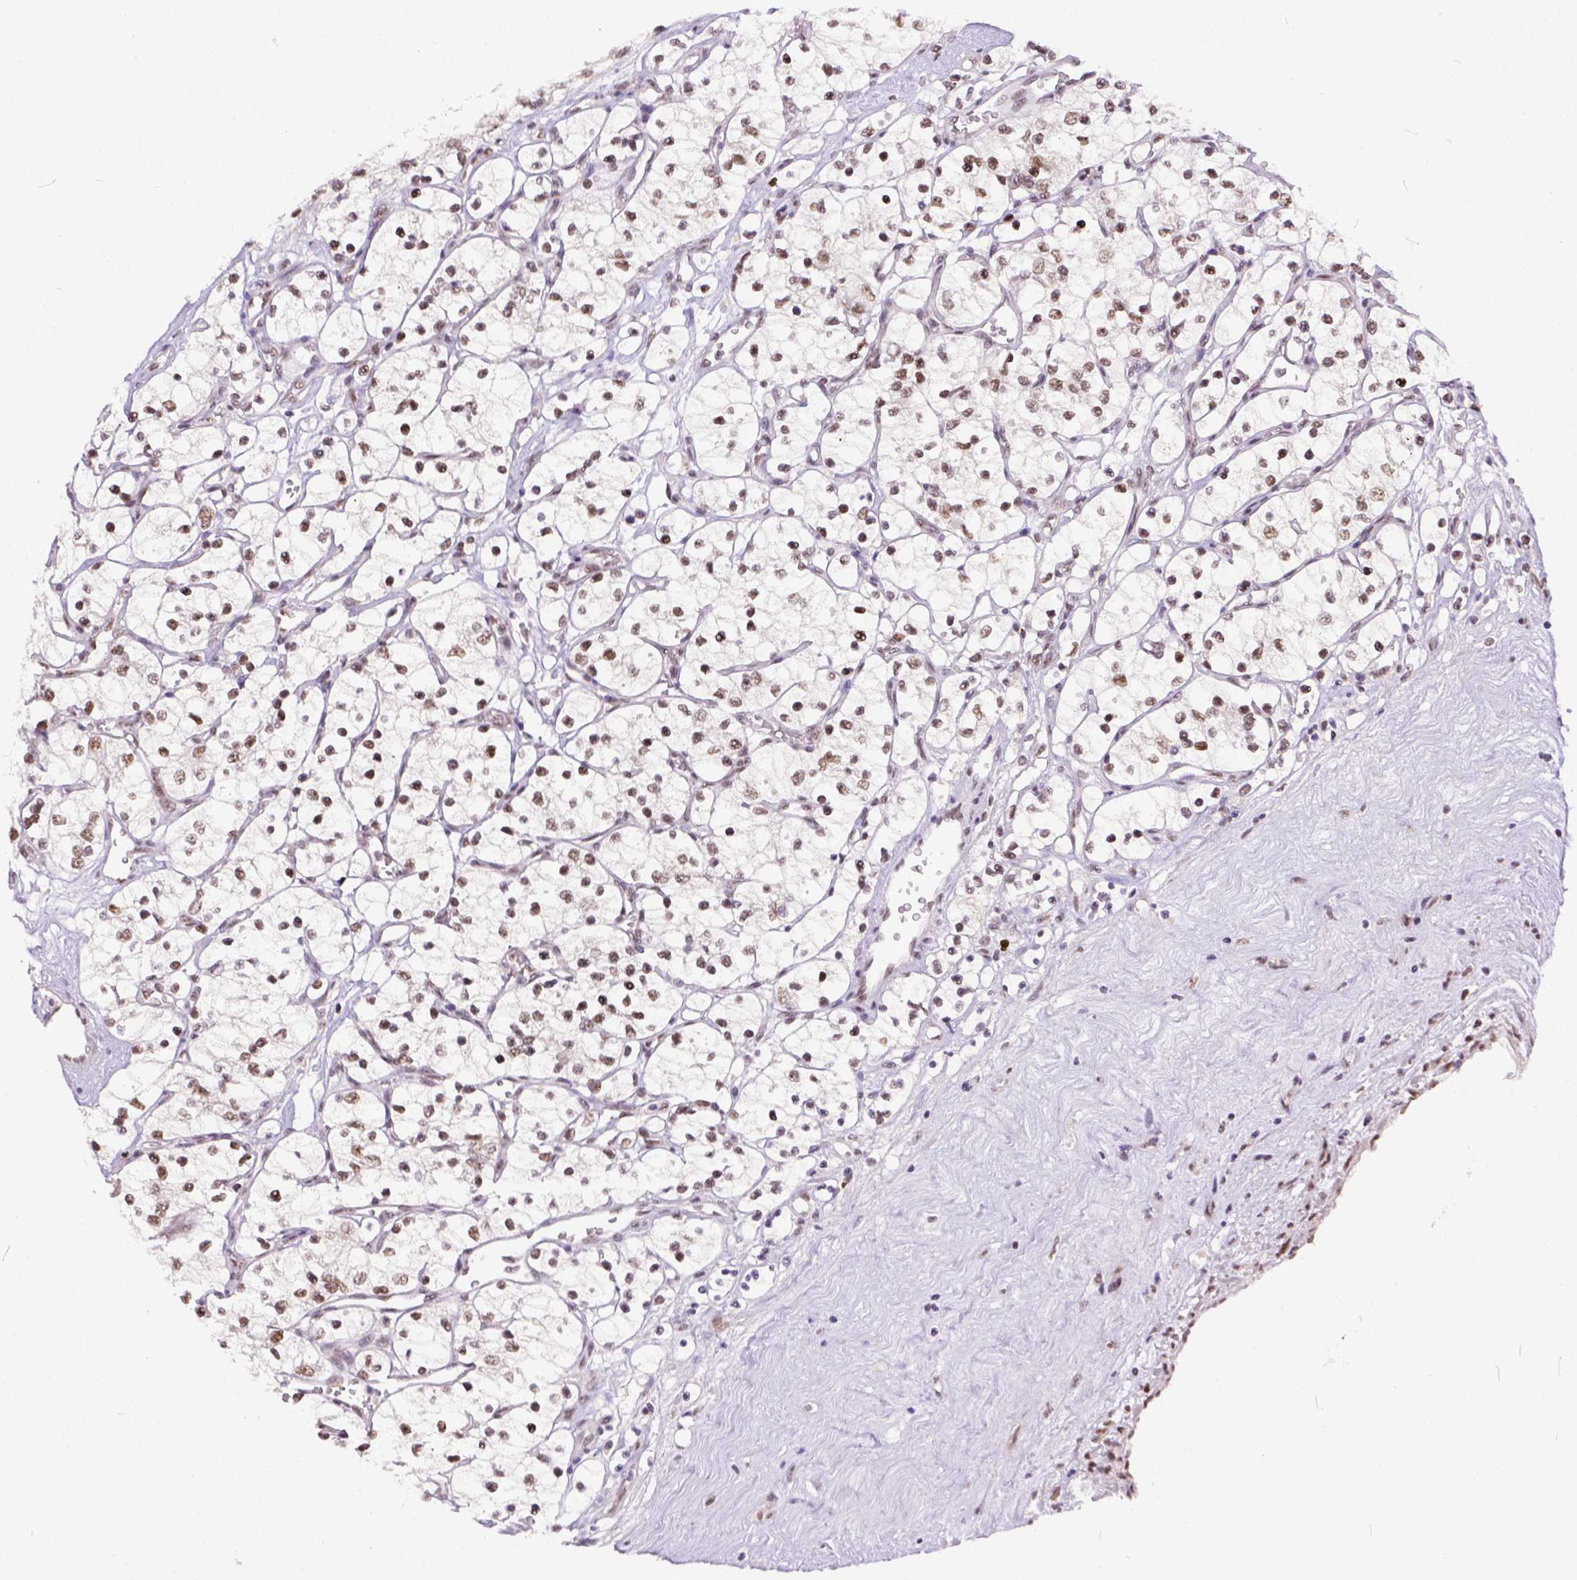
{"staining": {"intensity": "moderate", "quantity": ">75%", "location": "nuclear"}, "tissue": "renal cancer", "cell_type": "Tumor cells", "image_type": "cancer", "snomed": [{"axis": "morphology", "description": "Adenocarcinoma, NOS"}, {"axis": "topography", "description": "Kidney"}], "caption": "Renal cancer (adenocarcinoma) stained for a protein (brown) reveals moderate nuclear positive staining in about >75% of tumor cells.", "gene": "ERCC1", "patient": {"sex": "female", "age": 69}}